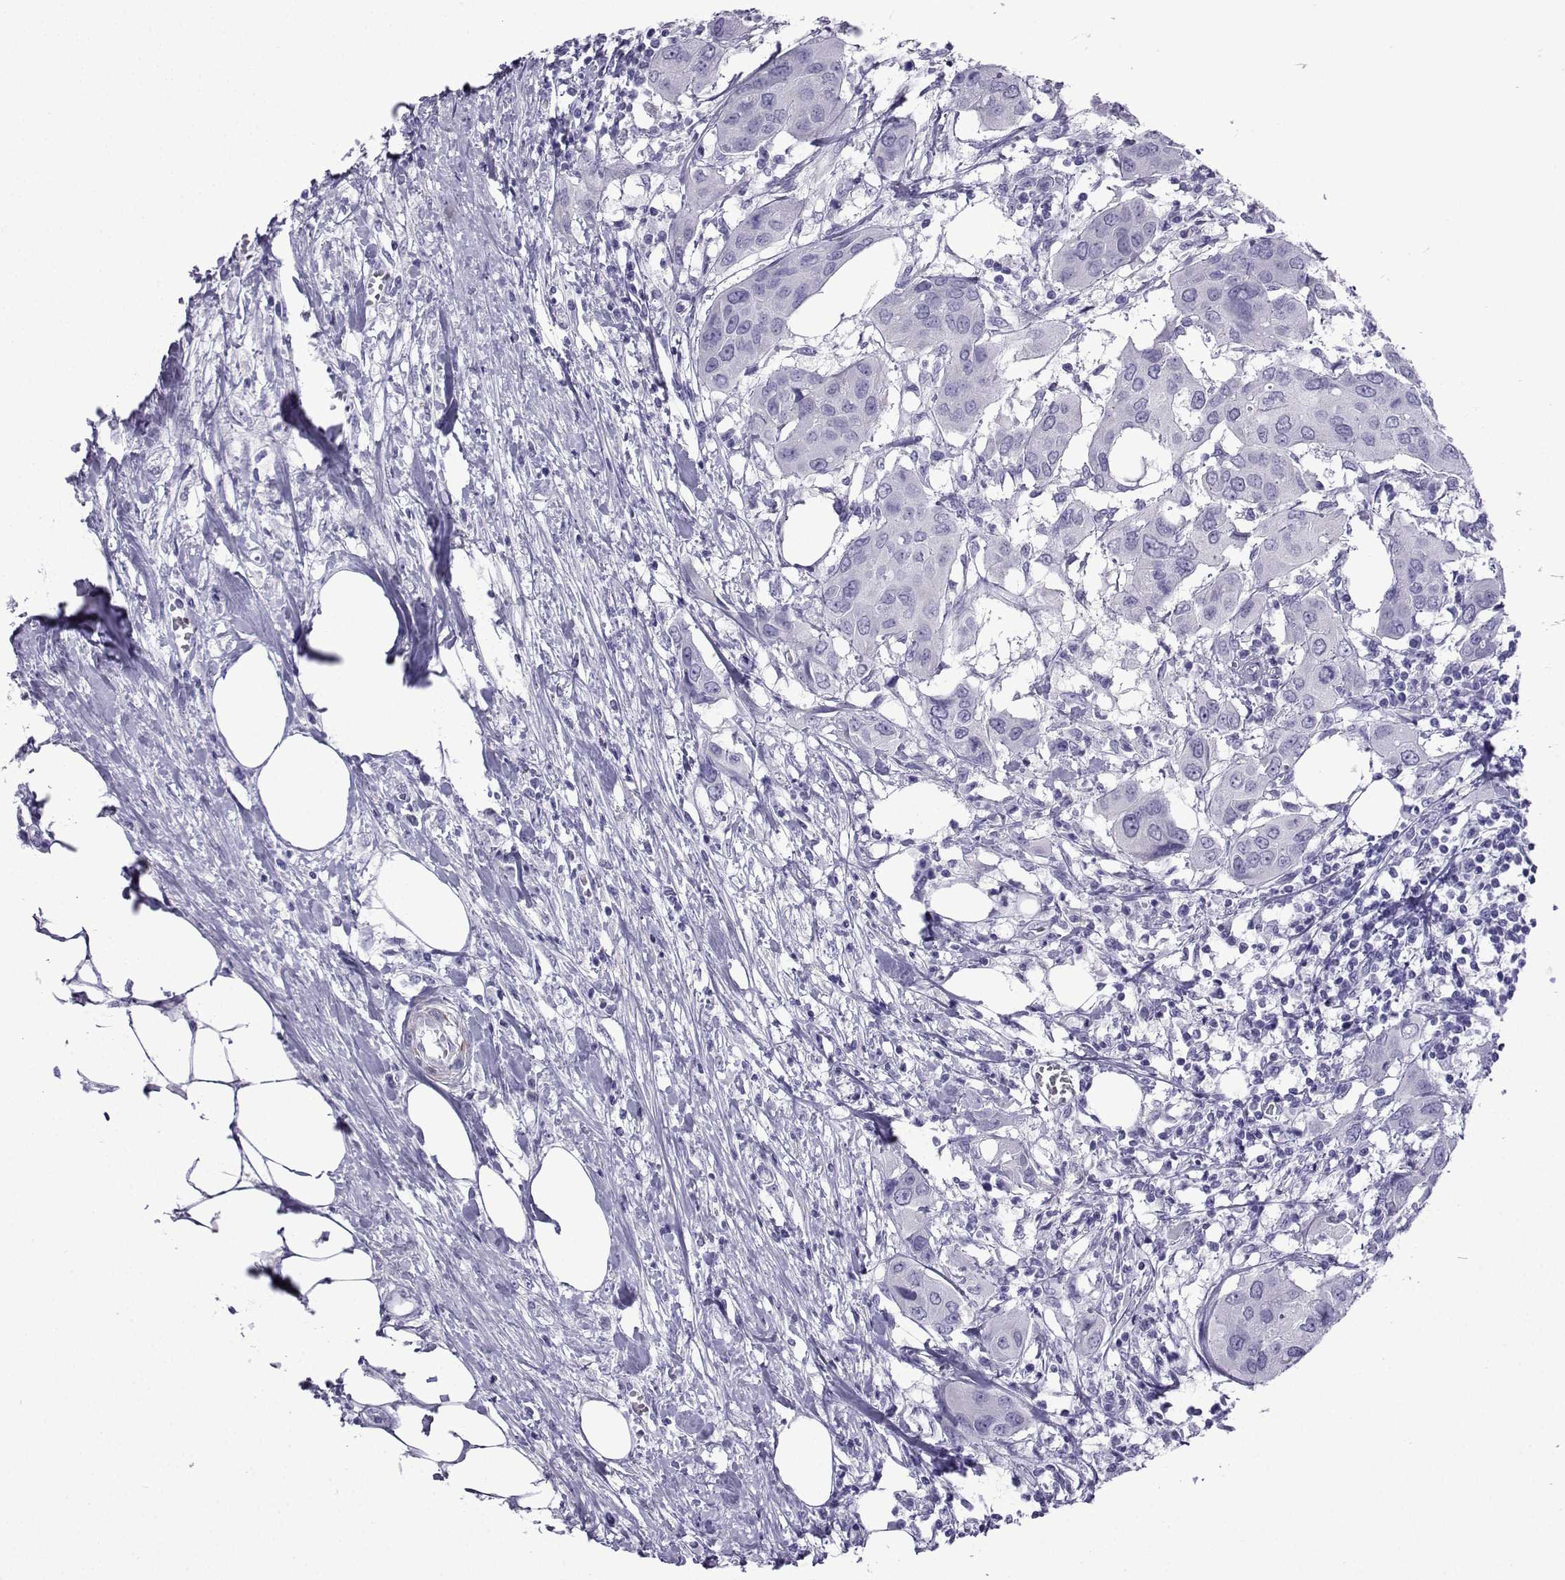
{"staining": {"intensity": "negative", "quantity": "none", "location": "none"}, "tissue": "urothelial cancer", "cell_type": "Tumor cells", "image_type": "cancer", "snomed": [{"axis": "morphology", "description": "Urothelial carcinoma, NOS"}, {"axis": "morphology", "description": "Urothelial carcinoma, High grade"}, {"axis": "topography", "description": "Urinary bladder"}], "caption": "This image is of transitional cell carcinoma stained with immunohistochemistry (IHC) to label a protein in brown with the nuclei are counter-stained blue. There is no positivity in tumor cells.", "gene": "KCNF1", "patient": {"sex": "male", "age": 63}}